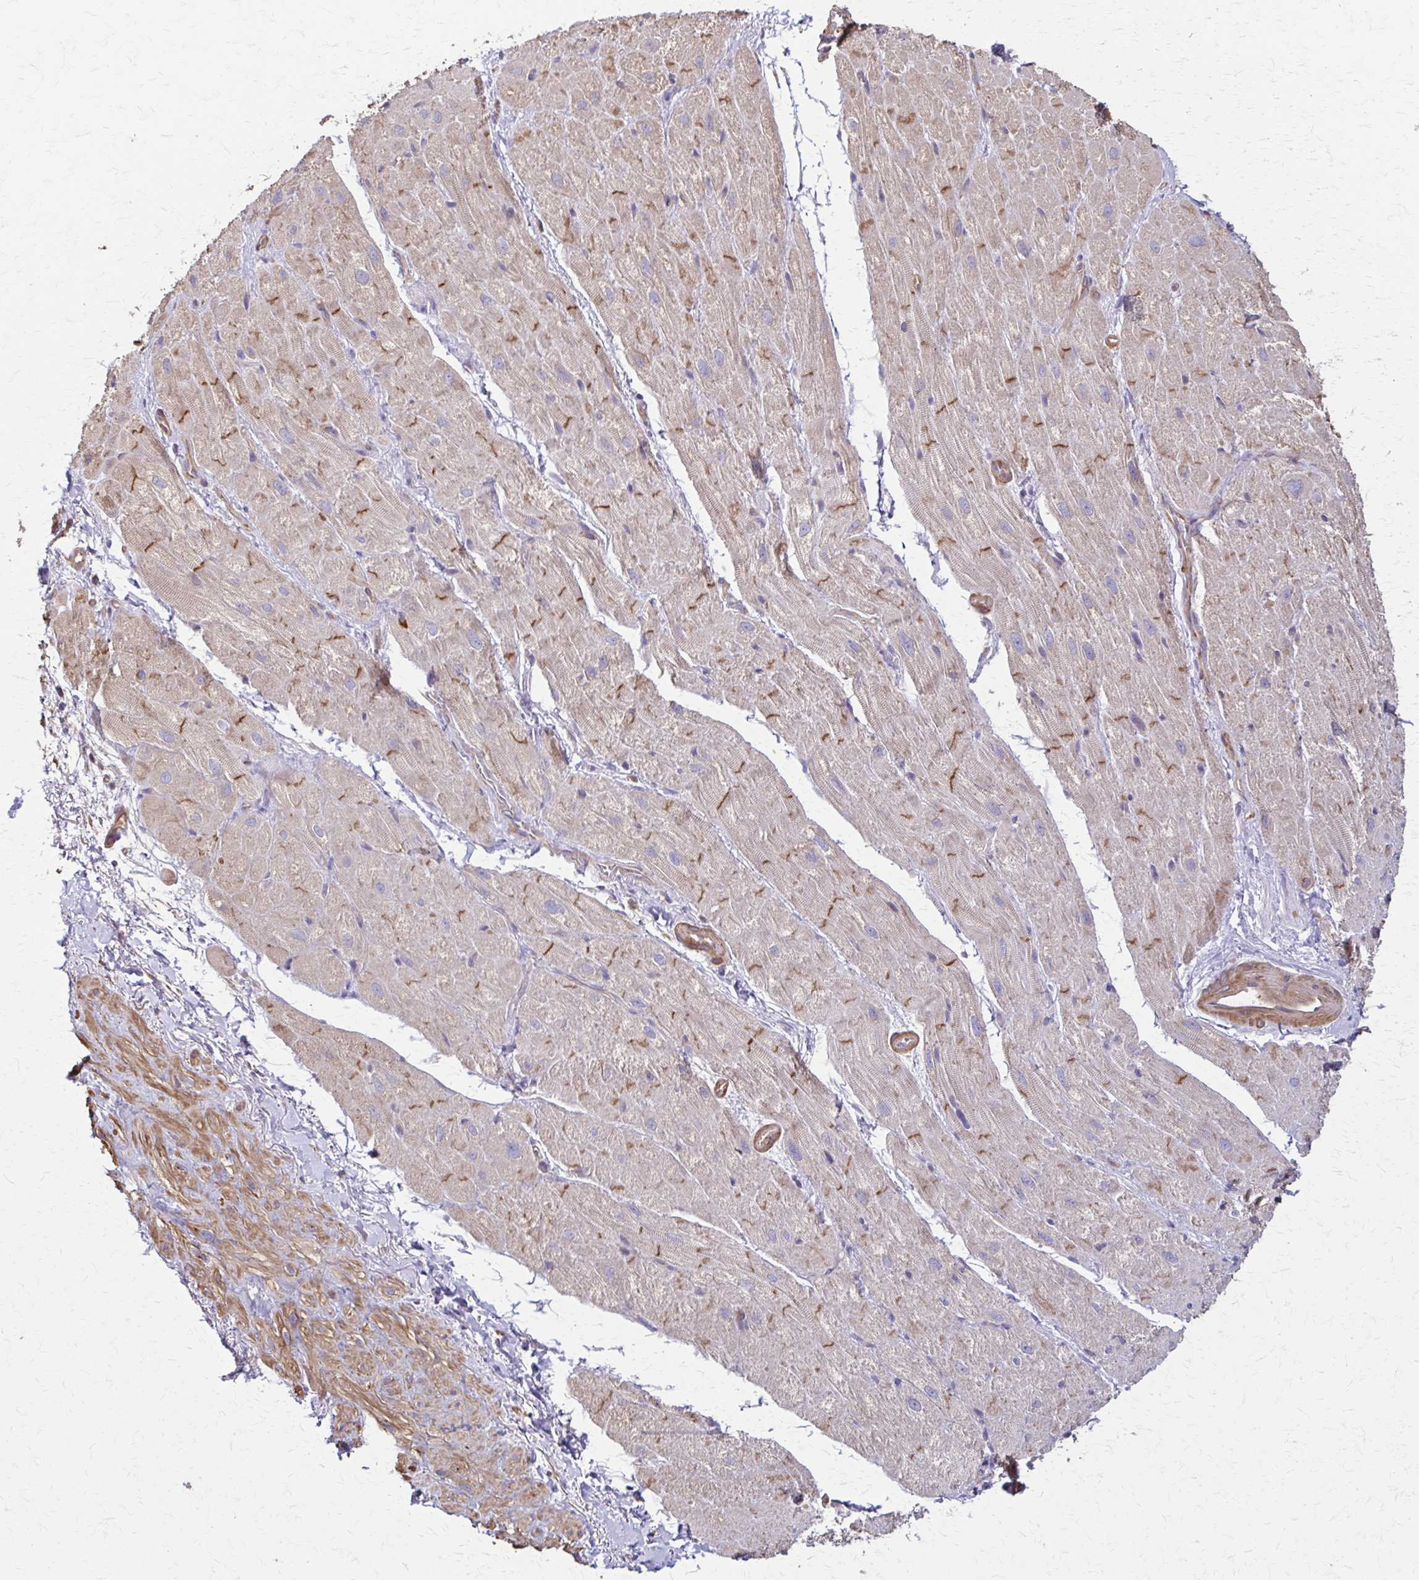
{"staining": {"intensity": "strong", "quantity": "25%-75%", "location": "cytoplasmic/membranous"}, "tissue": "heart muscle", "cell_type": "Cardiomyocytes", "image_type": "normal", "snomed": [{"axis": "morphology", "description": "Normal tissue, NOS"}, {"axis": "topography", "description": "Heart"}], "caption": "A high-resolution photomicrograph shows immunohistochemistry (IHC) staining of normal heart muscle, which shows strong cytoplasmic/membranous staining in about 25%-75% of cardiomyocytes.", "gene": "DSP", "patient": {"sex": "male", "age": 62}}